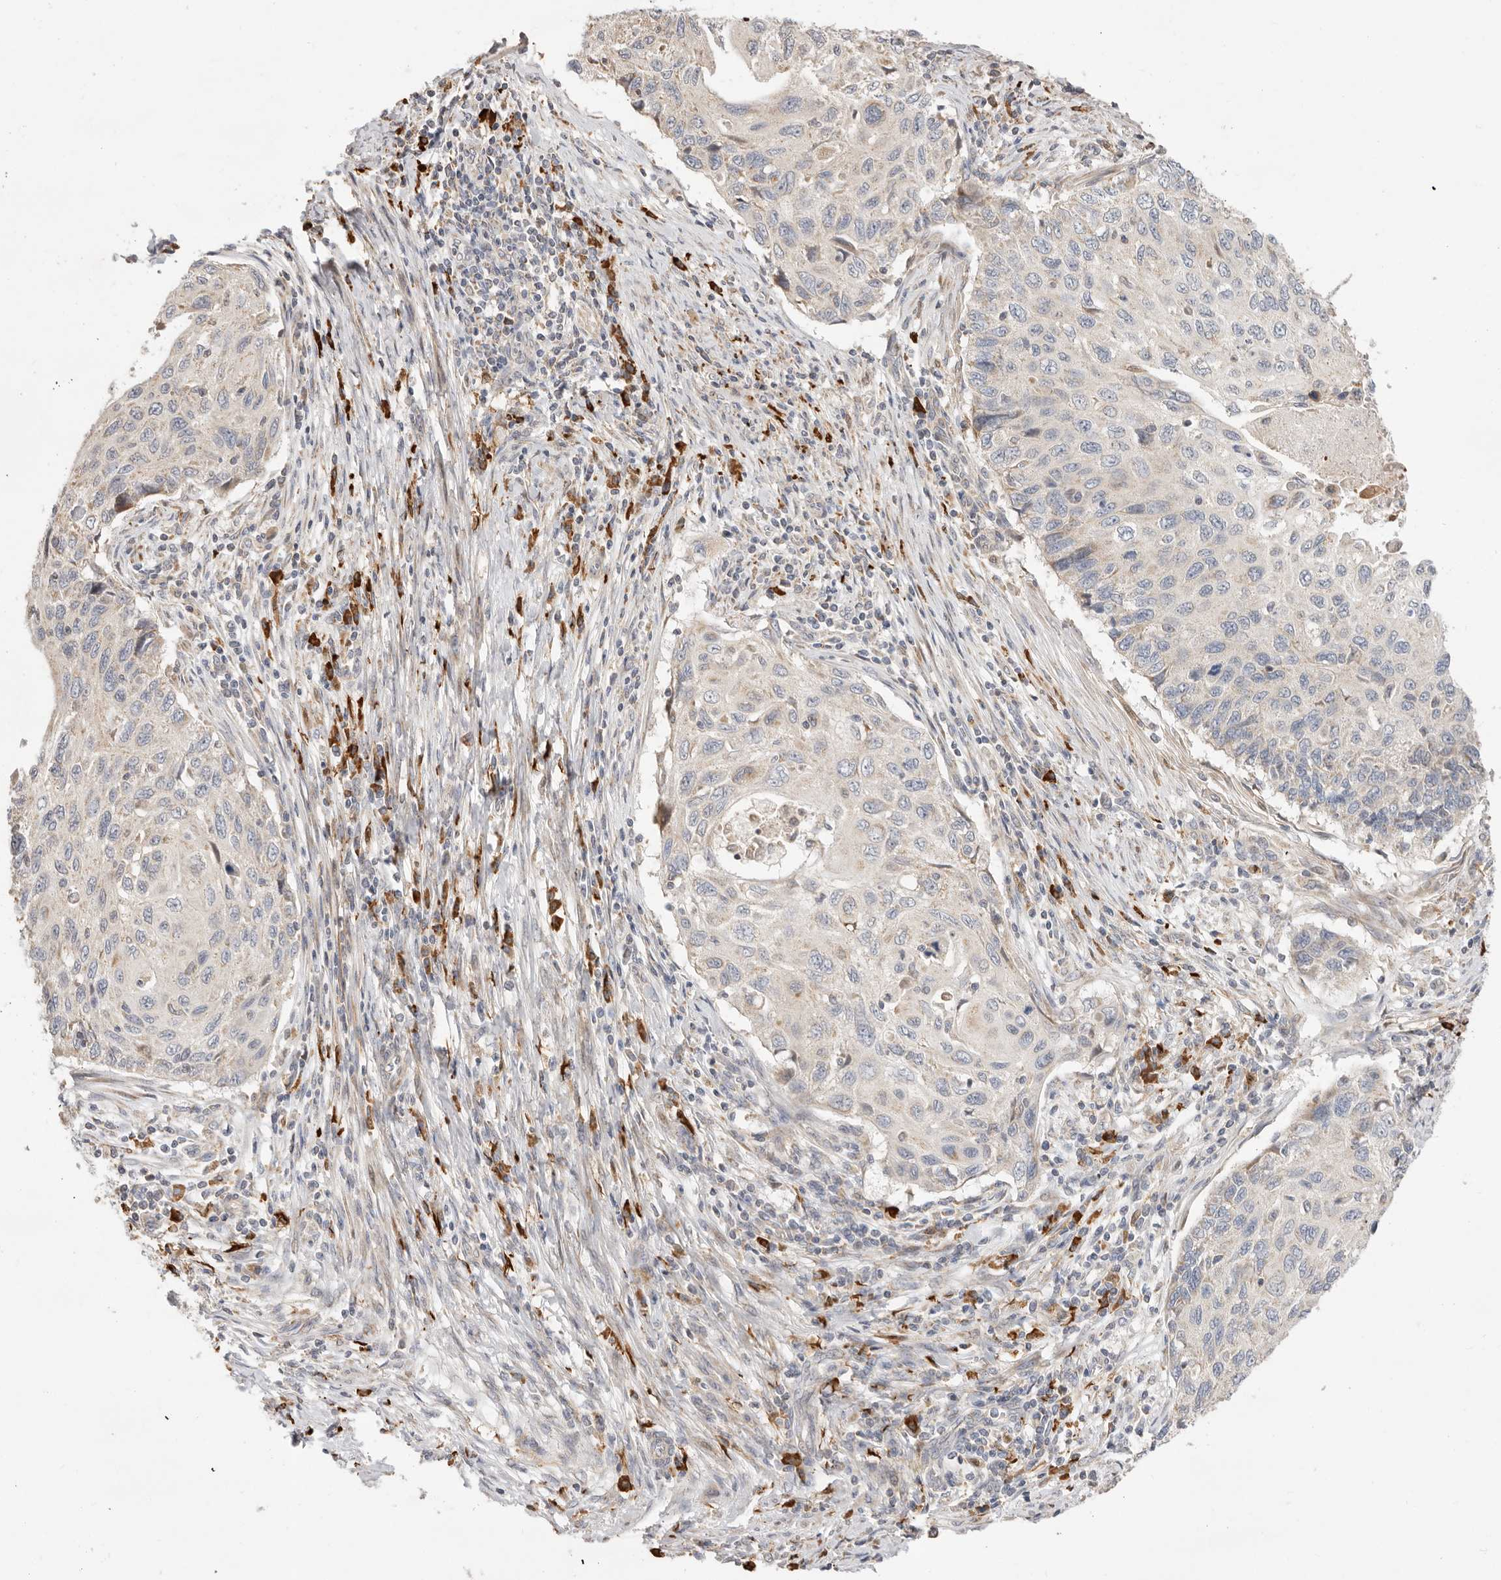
{"staining": {"intensity": "negative", "quantity": "none", "location": "none"}, "tissue": "cervical cancer", "cell_type": "Tumor cells", "image_type": "cancer", "snomed": [{"axis": "morphology", "description": "Squamous cell carcinoma, NOS"}, {"axis": "topography", "description": "Cervix"}], "caption": "High magnification brightfield microscopy of cervical cancer (squamous cell carcinoma) stained with DAB (brown) and counterstained with hematoxylin (blue): tumor cells show no significant positivity.", "gene": "USH1C", "patient": {"sex": "female", "age": 70}}